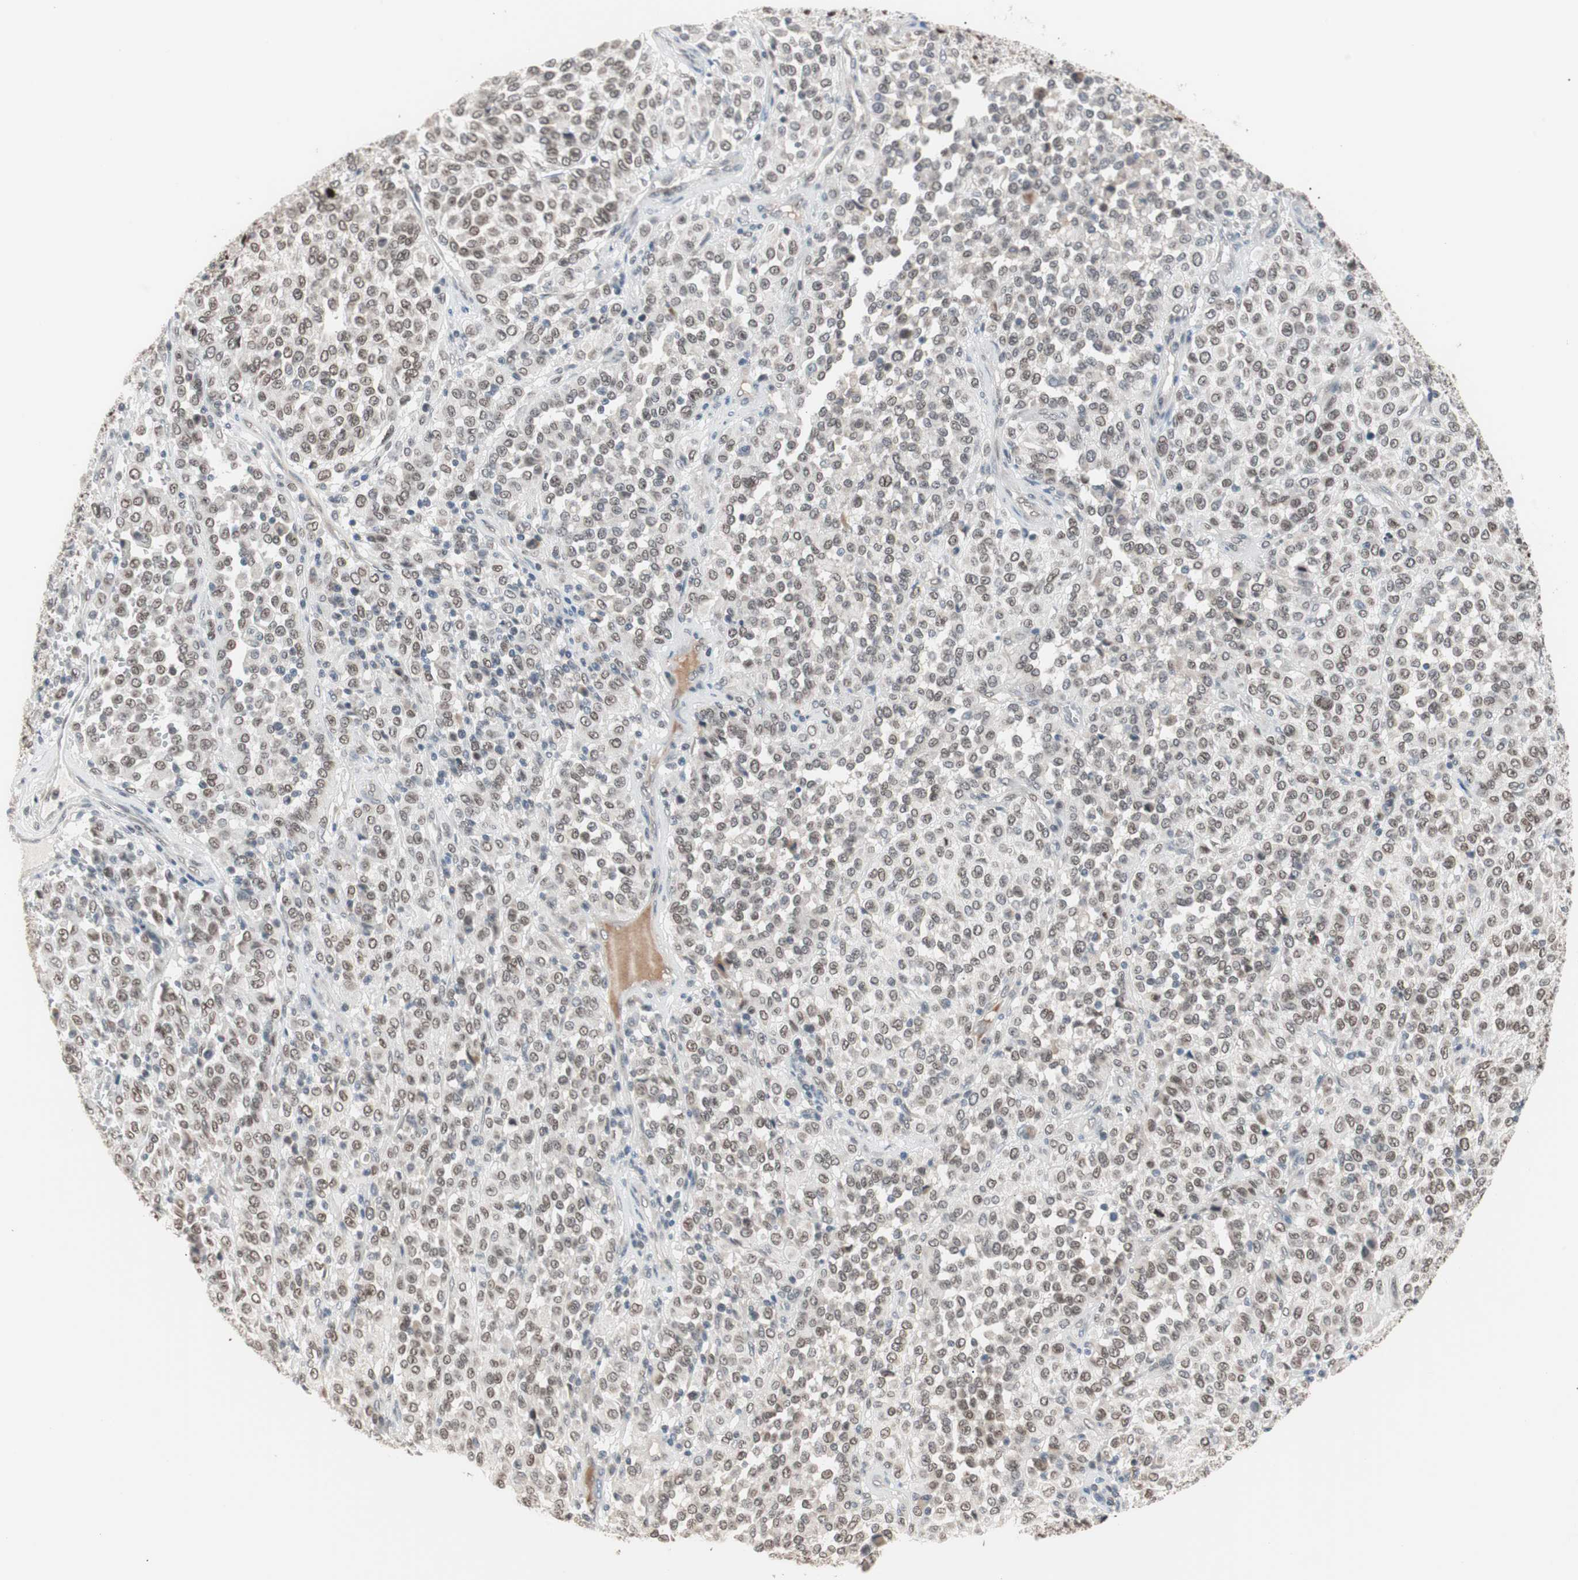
{"staining": {"intensity": "weak", "quantity": ">75%", "location": "nuclear"}, "tissue": "melanoma", "cell_type": "Tumor cells", "image_type": "cancer", "snomed": [{"axis": "morphology", "description": "Malignant melanoma, Metastatic site"}, {"axis": "topography", "description": "Pancreas"}], "caption": "Malignant melanoma (metastatic site) stained with DAB immunohistochemistry (IHC) reveals low levels of weak nuclear expression in about >75% of tumor cells. (DAB (3,3'-diaminobenzidine) IHC, brown staining for protein, blue staining for nuclei).", "gene": "LIG3", "patient": {"sex": "female", "age": 30}}